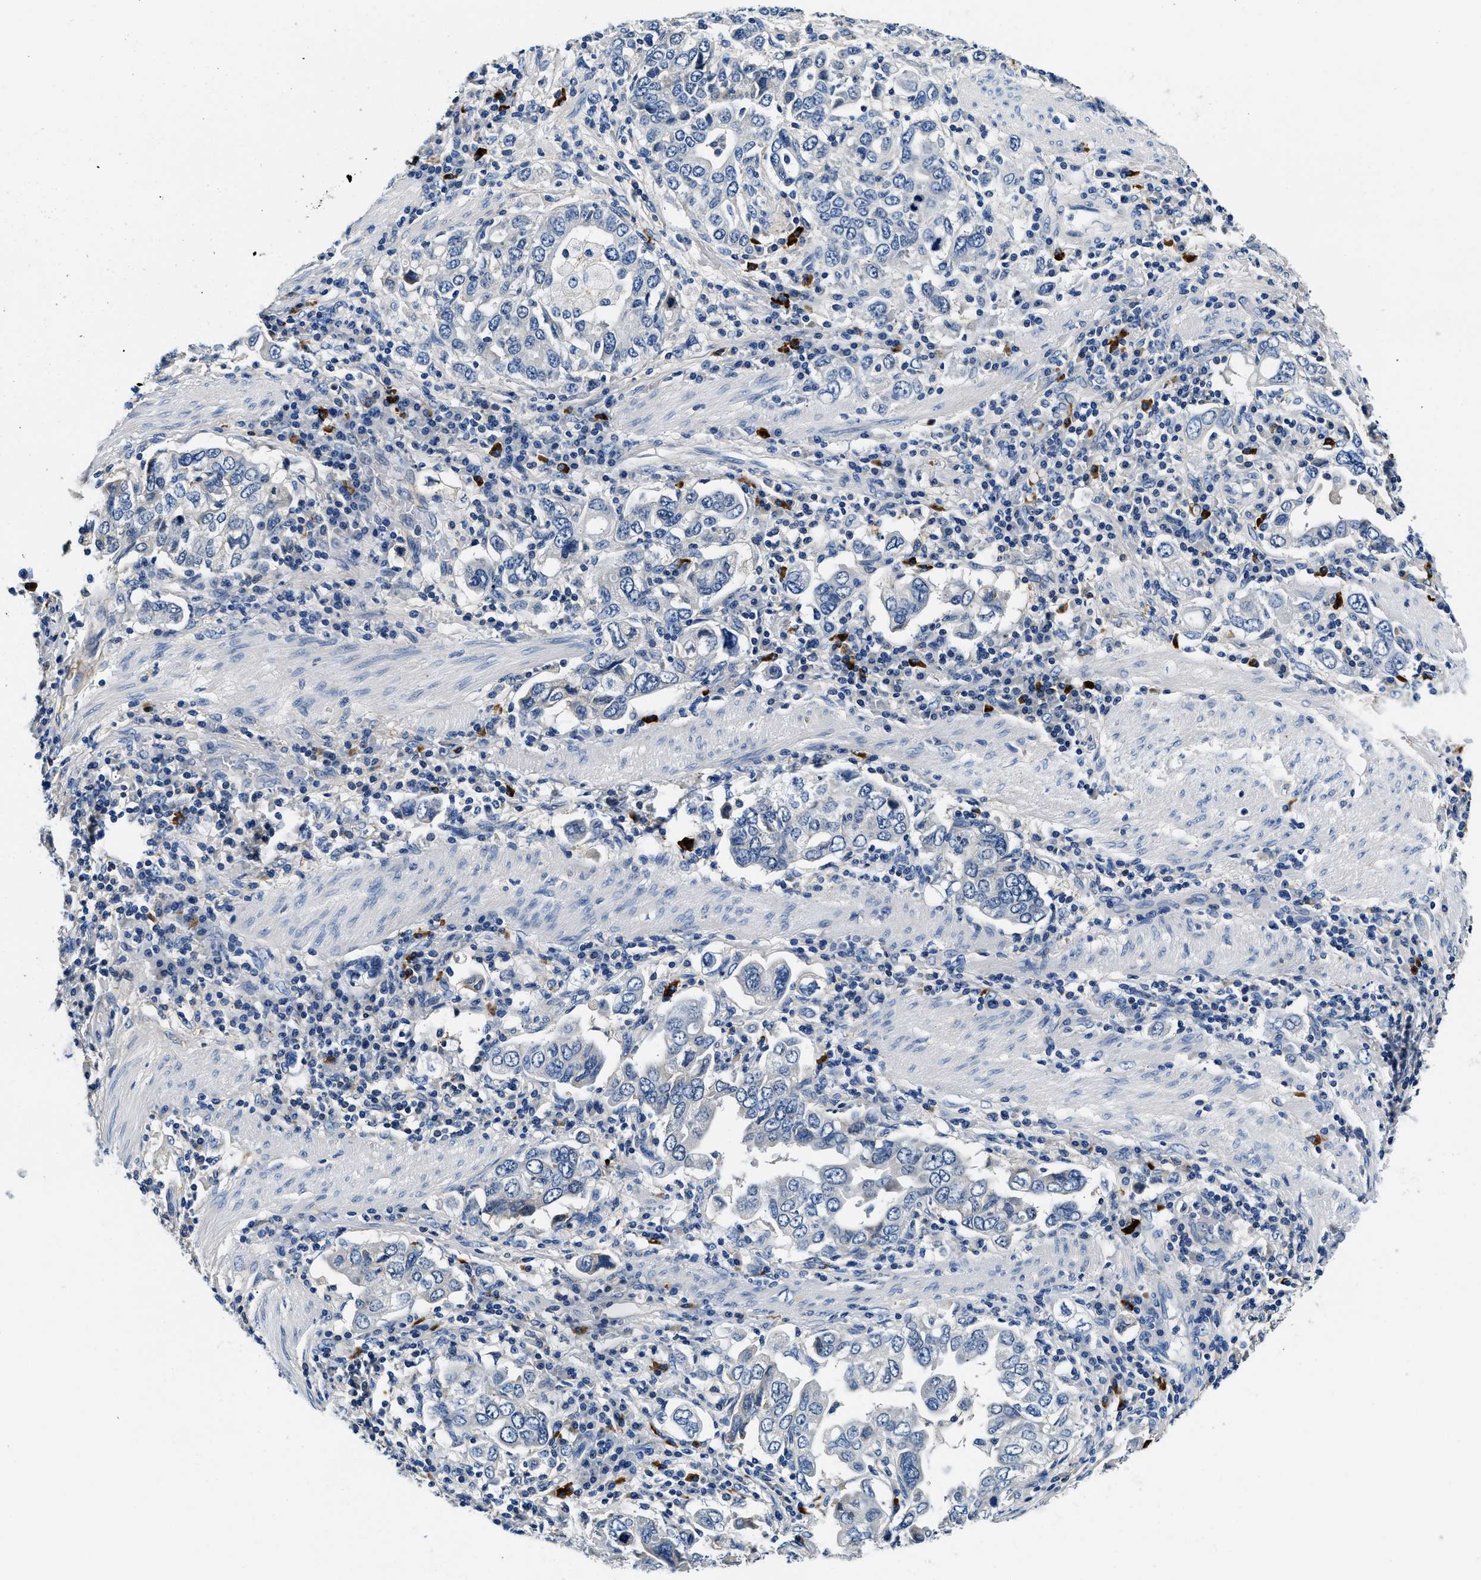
{"staining": {"intensity": "negative", "quantity": "none", "location": "none"}, "tissue": "stomach cancer", "cell_type": "Tumor cells", "image_type": "cancer", "snomed": [{"axis": "morphology", "description": "Adenocarcinoma, NOS"}, {"axis": "topography", "description": "Stomach, upper"}], "caption": "Micrograph shows no protein positivity in tumor cells of stomach adenocarcinoma tissue.", "gene": "ZFAND3", "patient": {"sex": "male", "age": 62}}